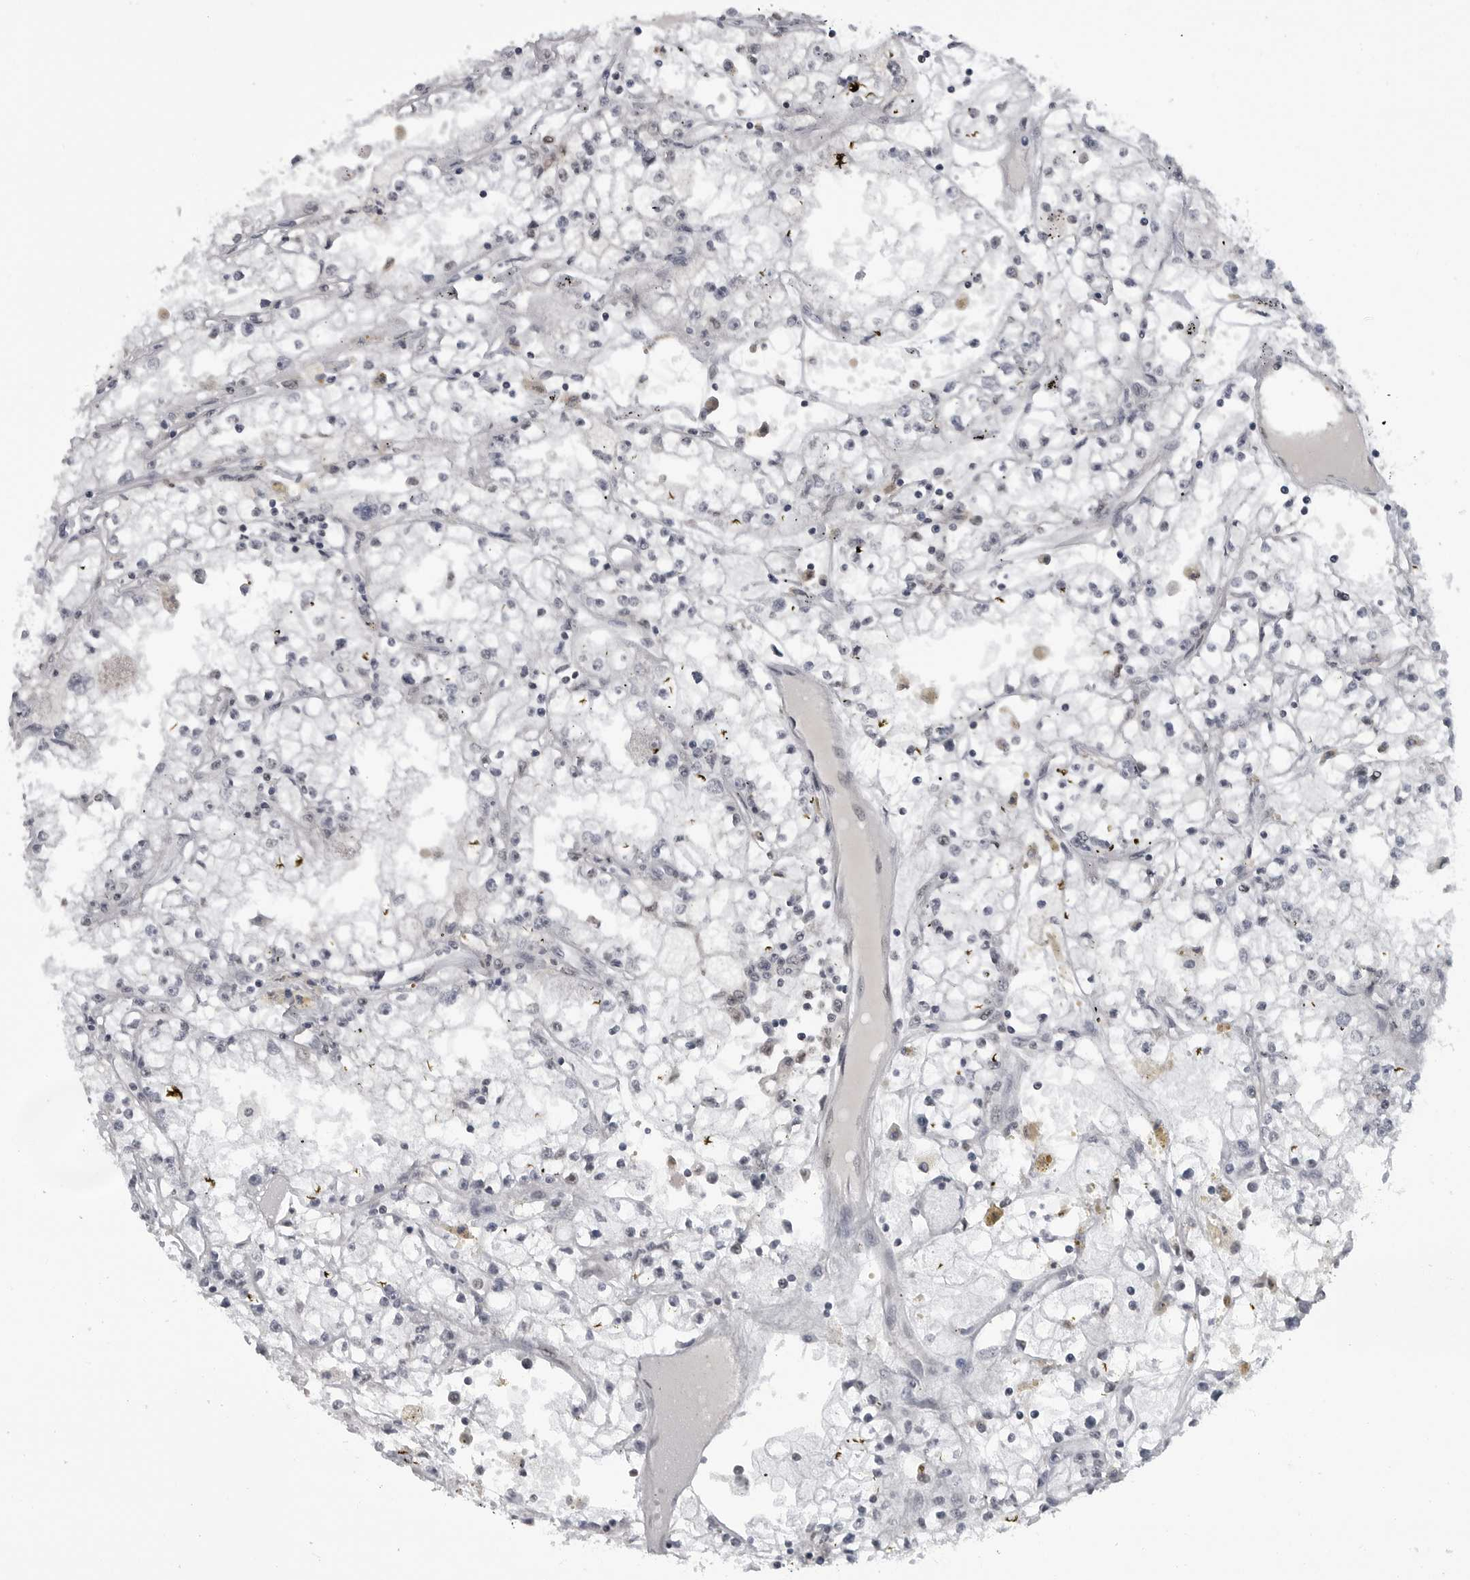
{"staining": {"intensity": "negative", "quantity": "none", "location": "none"}, "tissue": "renal cancer", "cell_type": "Tumor cells", "image_type": "cancer", "snomed": [{"axis": "morphology", "description": "Adenocarcinoma, NOS"}, {"axis": "topography", "description": "Kidney"}], "caption": "A photomicrograph of renal adenocarcinoma stained for a protein displays no brown staining in tumor cells.", "gene": "C8orf58", "patient": {"sex": "male", "age": 56}}